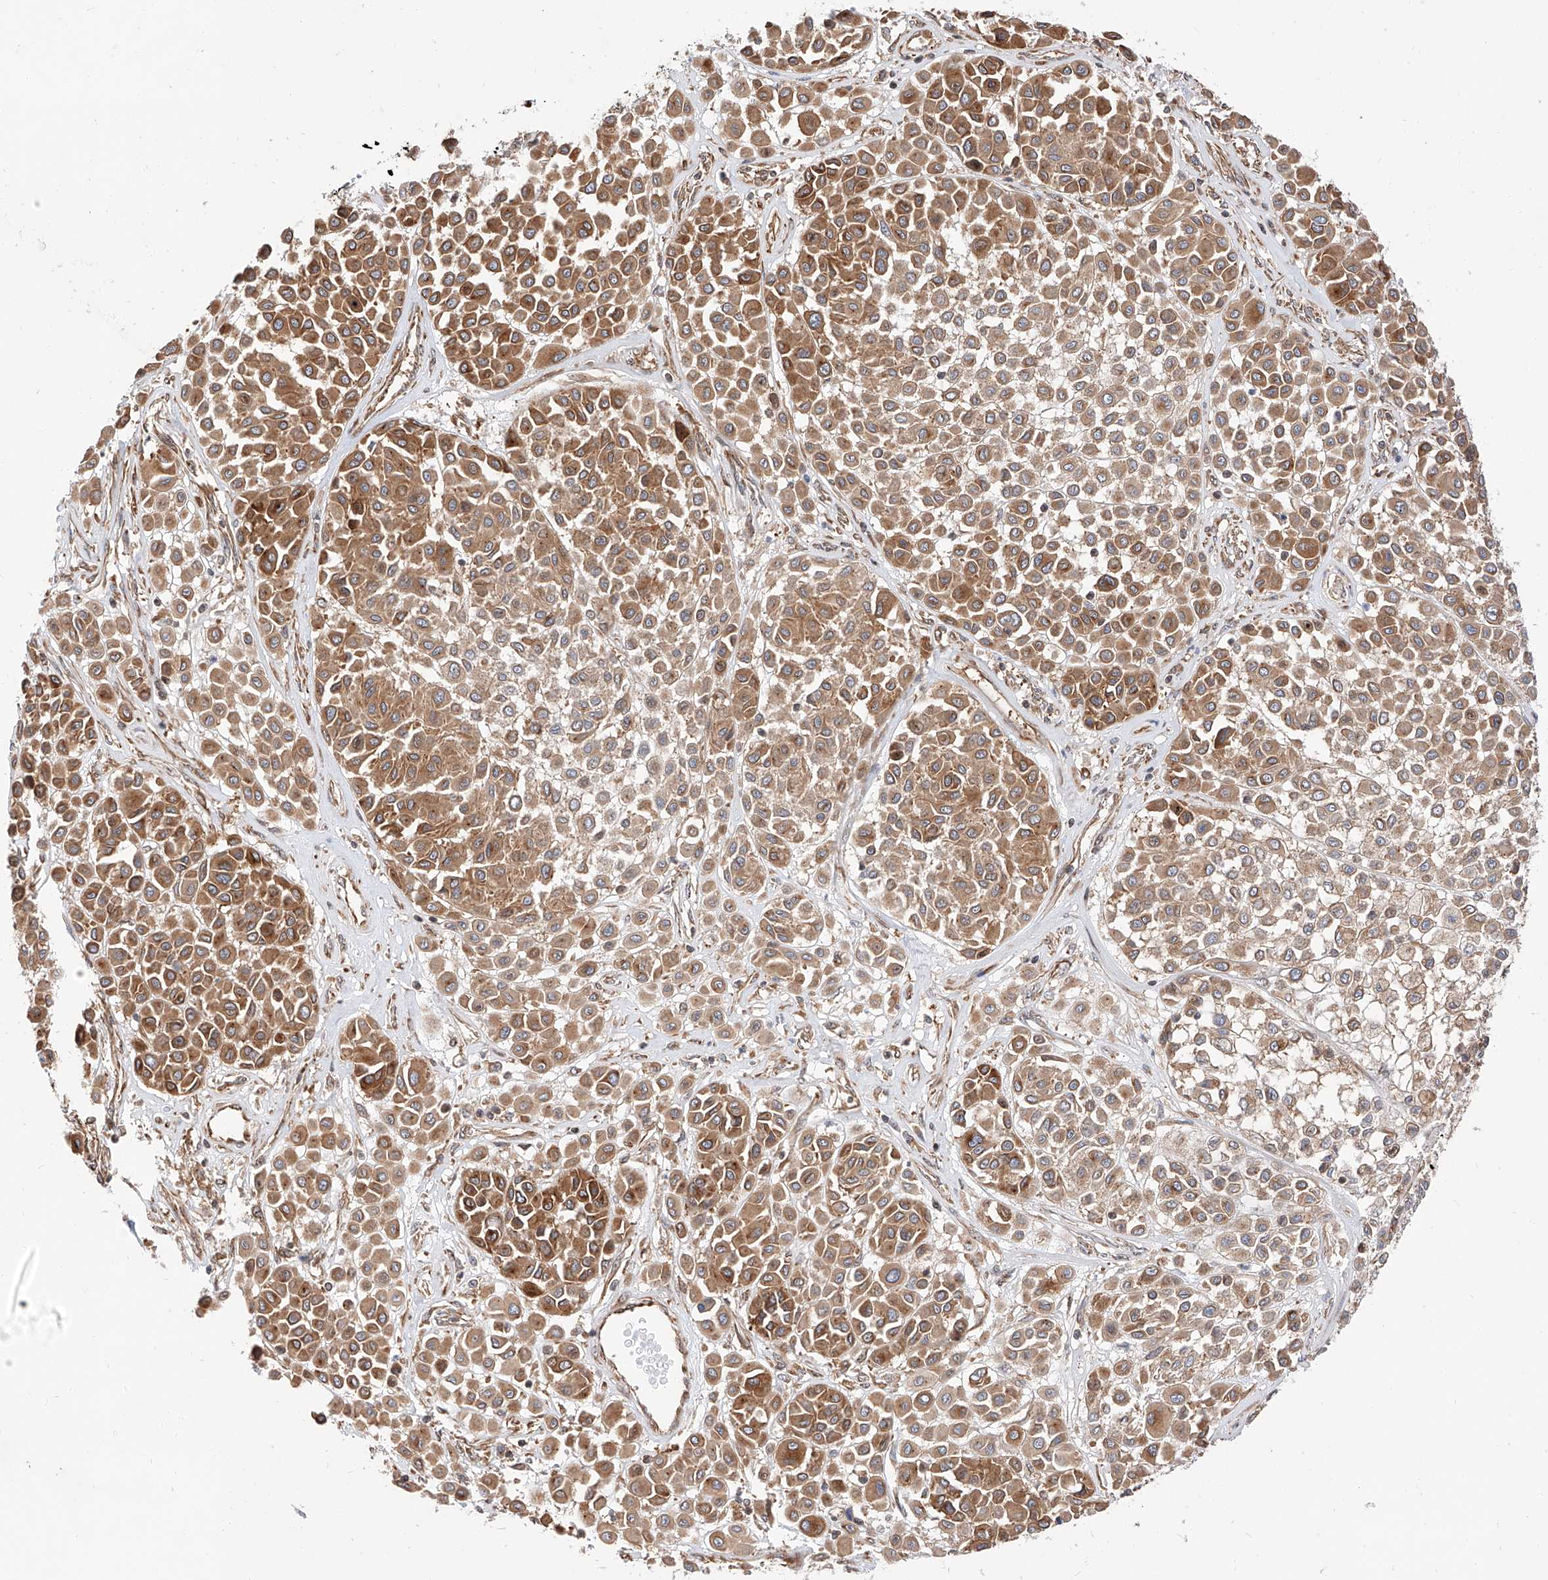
{"staining": {"intensity": "moderate", "quantity": ">75%", "location": "cytoplasmic/membranous"}, "tissue": "melanoma", "cell_type": "Tumor cells", "image_type": "cancer", "snomed": [{"axis": "morphology", "description": "Malignant melanoma, Metastatic site"}, {"axis": "topography", "description": "Soft tissue"}], "caption": "Malignant melanoma (metastatic site) stained for a protein (brown) demonstrates moderate cytoplasmic/membranous positive expression in about >75% of tumor cells.", "gene": "ISCA2", "patient": {"sex": "male", "age": 41}}